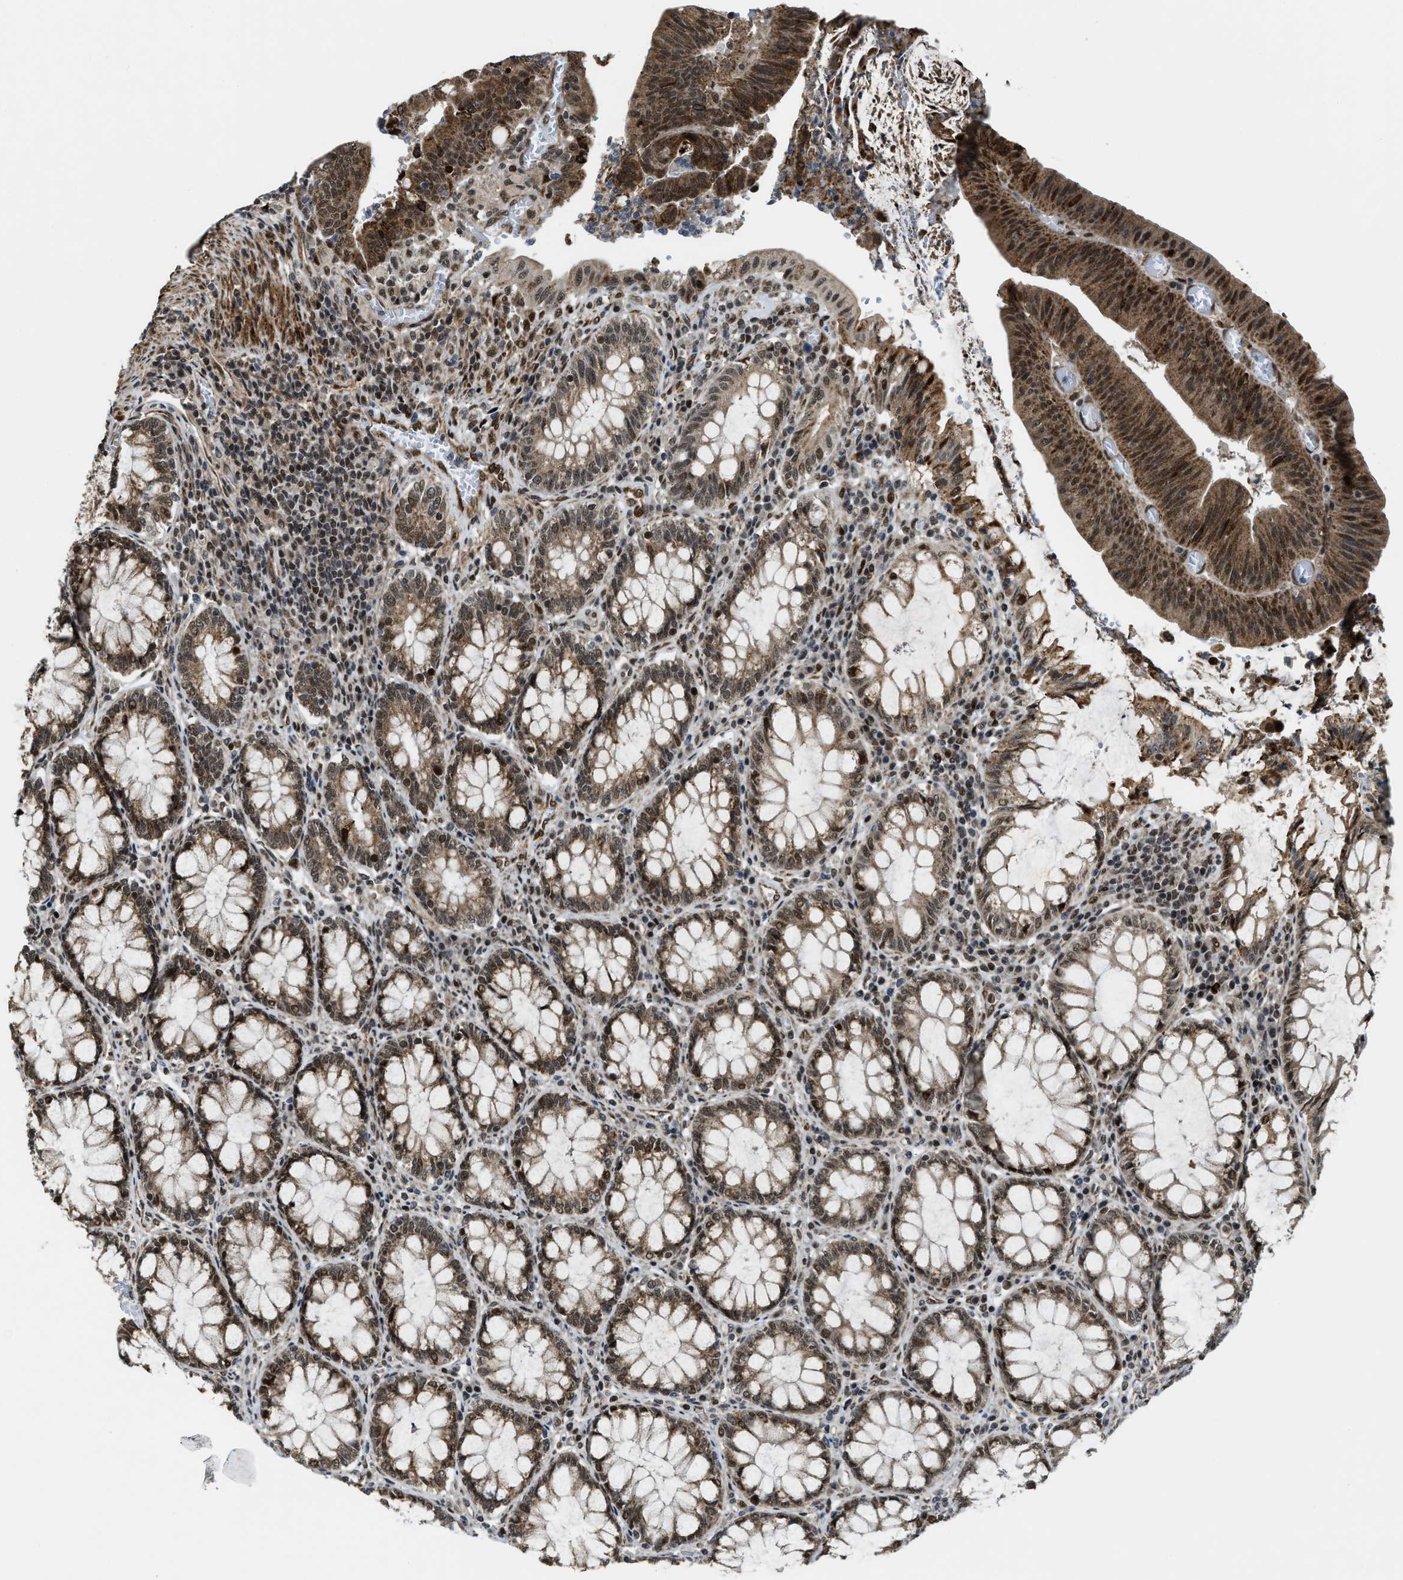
{"staining": {"intensity": "moderate", "quantity": ">75%", "location": "cytoplasmic/membranous,nuclear"}, "tissue": "colorectal cancer", "cell_type": "Tumor cells", "image_type": "cancer", "snomed": [{"axis": "morphology", "description": "Normal tissue, NOS"}, {"axis": "morphology", "description": "Adenocarcinoma, NOS"}, {"axis": "topography", "description": "Rectum"}], "caption": "Protein staining by immunohistochemistry (IHC) reveals moderate cytoplasmic/membranous and nuclear expression in approximately >75% of tumor cells in adenocarcinoma (colorectal).", "gene": "ZNF250", "patient": {"sex": "female", "age": 66}}